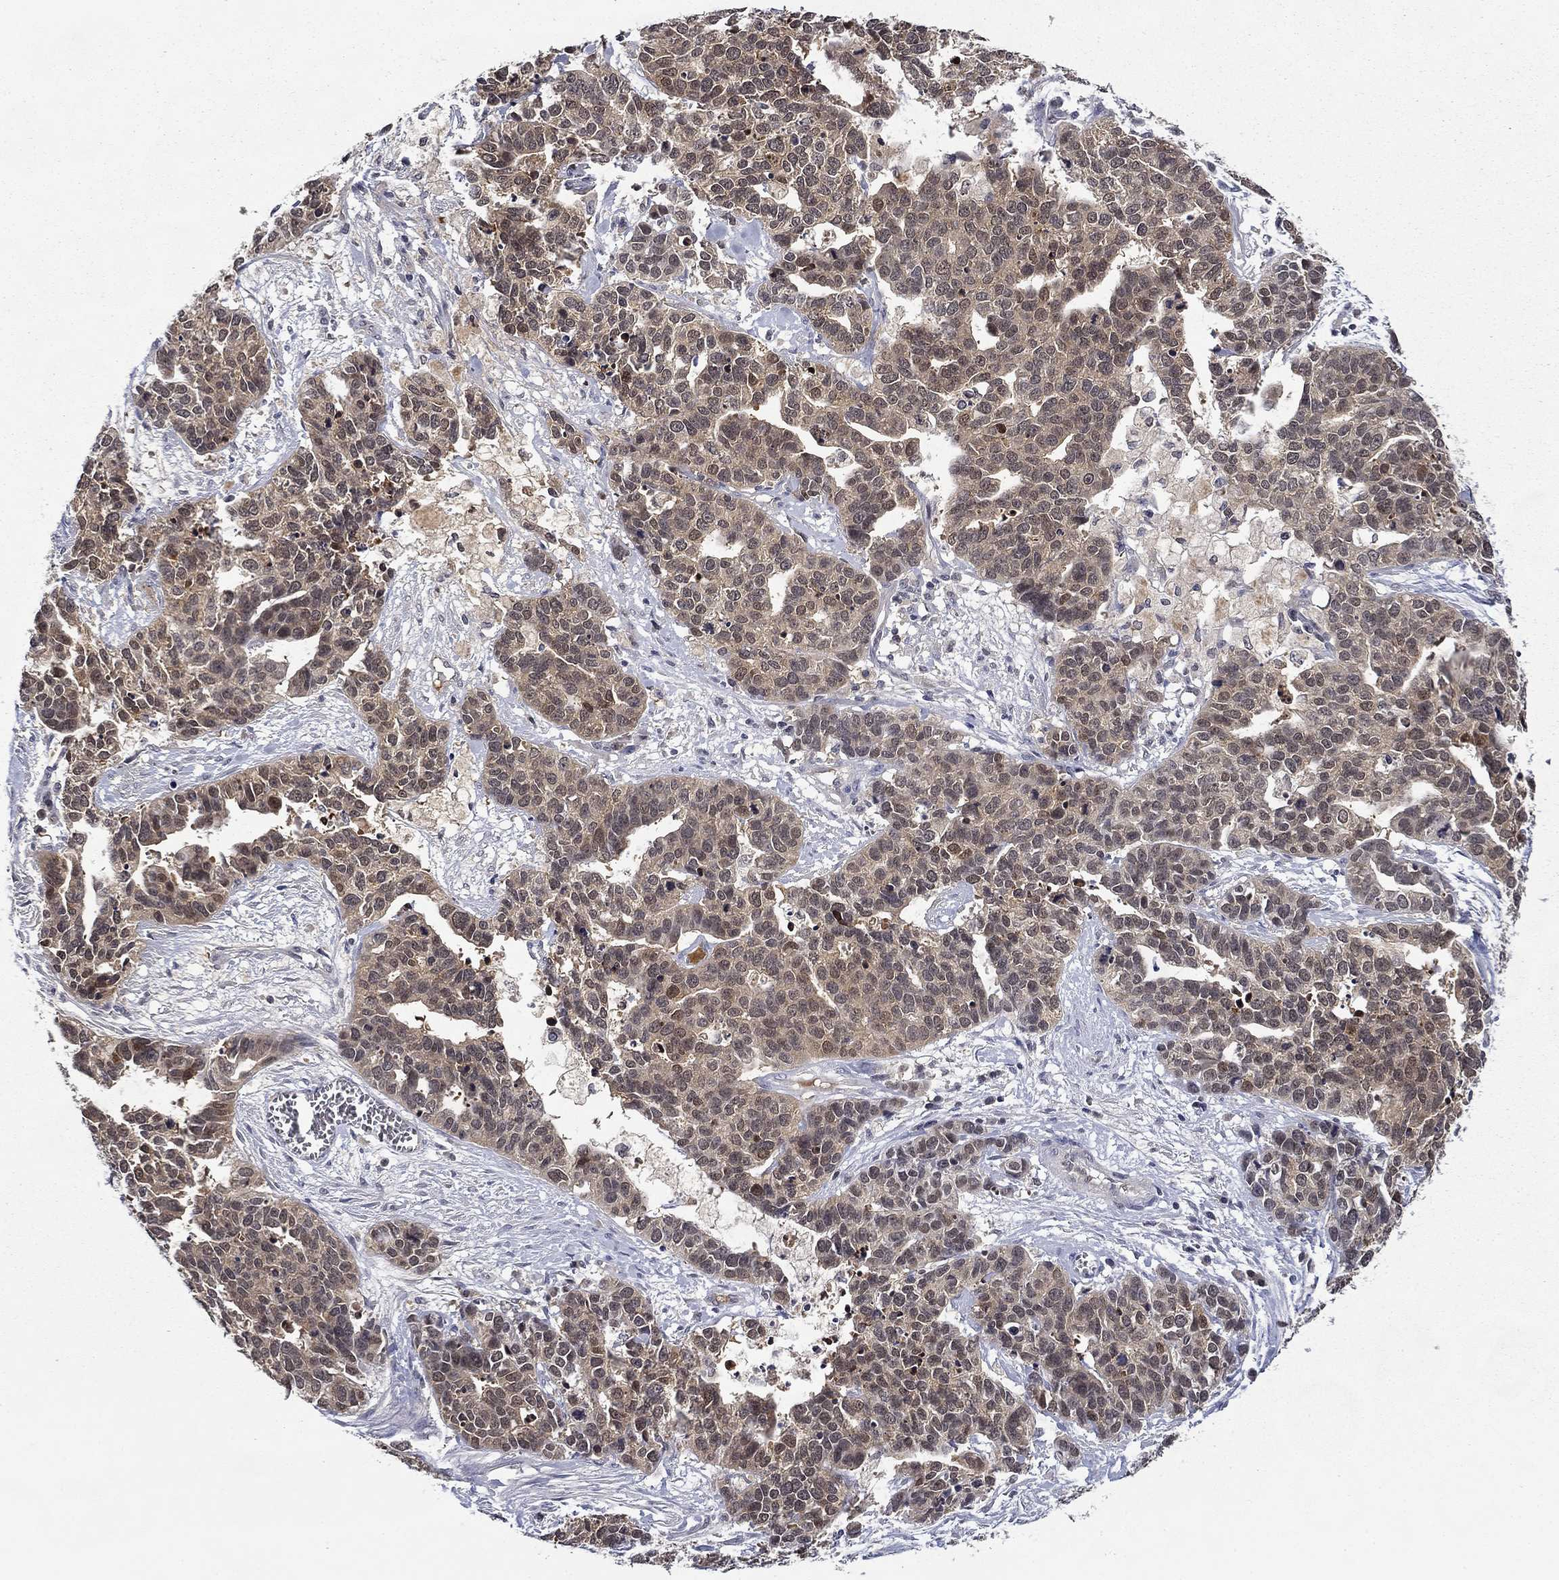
{"staining": {"intensity": "negative", "quantity": "none", "location": "none"}, "tissue": "ovarian cancer", "cell_type": "Tumor cells", "image_type": "cancer", "snomed": [{"axis": "morphology", "description": "Carcinoma, endometroid"}, {"axis": "topography", "description": "Ovary"}], "caption": "DAB immunohistochemical staining of endometroid carcinoma (ovarian) demonstrates no significant expression in tumor cells.", "gene": "DDTL", "patient": {"sex": "female", "age": 65}}